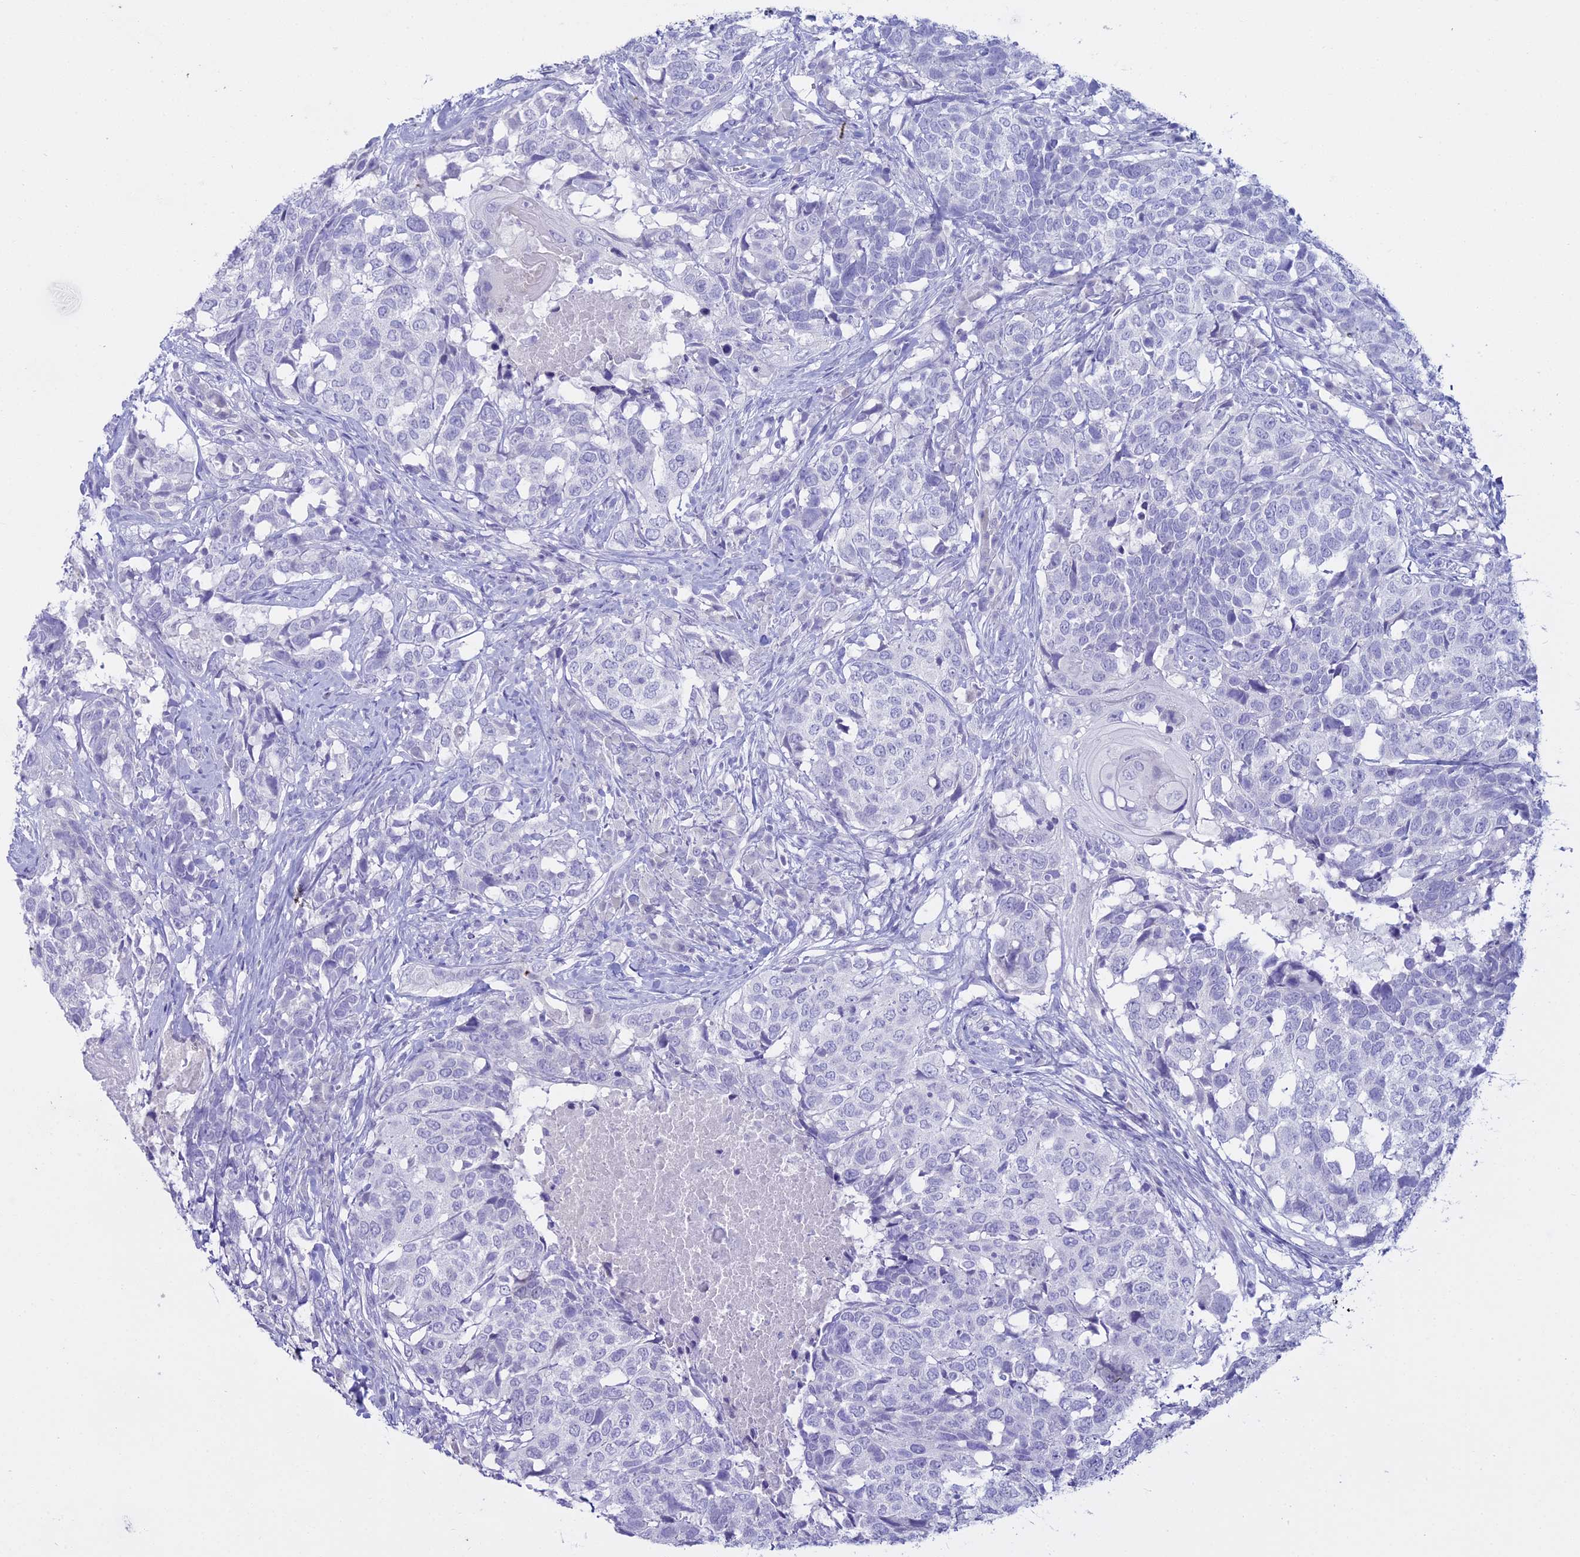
{"staining": {"intensity": "negative", "quantity": "none", "location": "none"}, "tissue": "head and neck cancer", "cell_type": "Tumor cells", "image_type": "cancer", "snomed": [{"axis": "morphology", "description": "Squamous cell carcinoma, NOS"}, {"axis": "topography", "description": "Head-Neck"}], "caption": "Head and neck cancer (squamous cell carcinoma) was stained to show a protein in brown. There is no significant positivity in tumor cells.", "gene": "ALPP", "patient": {"sex": "male", "age": 66}}